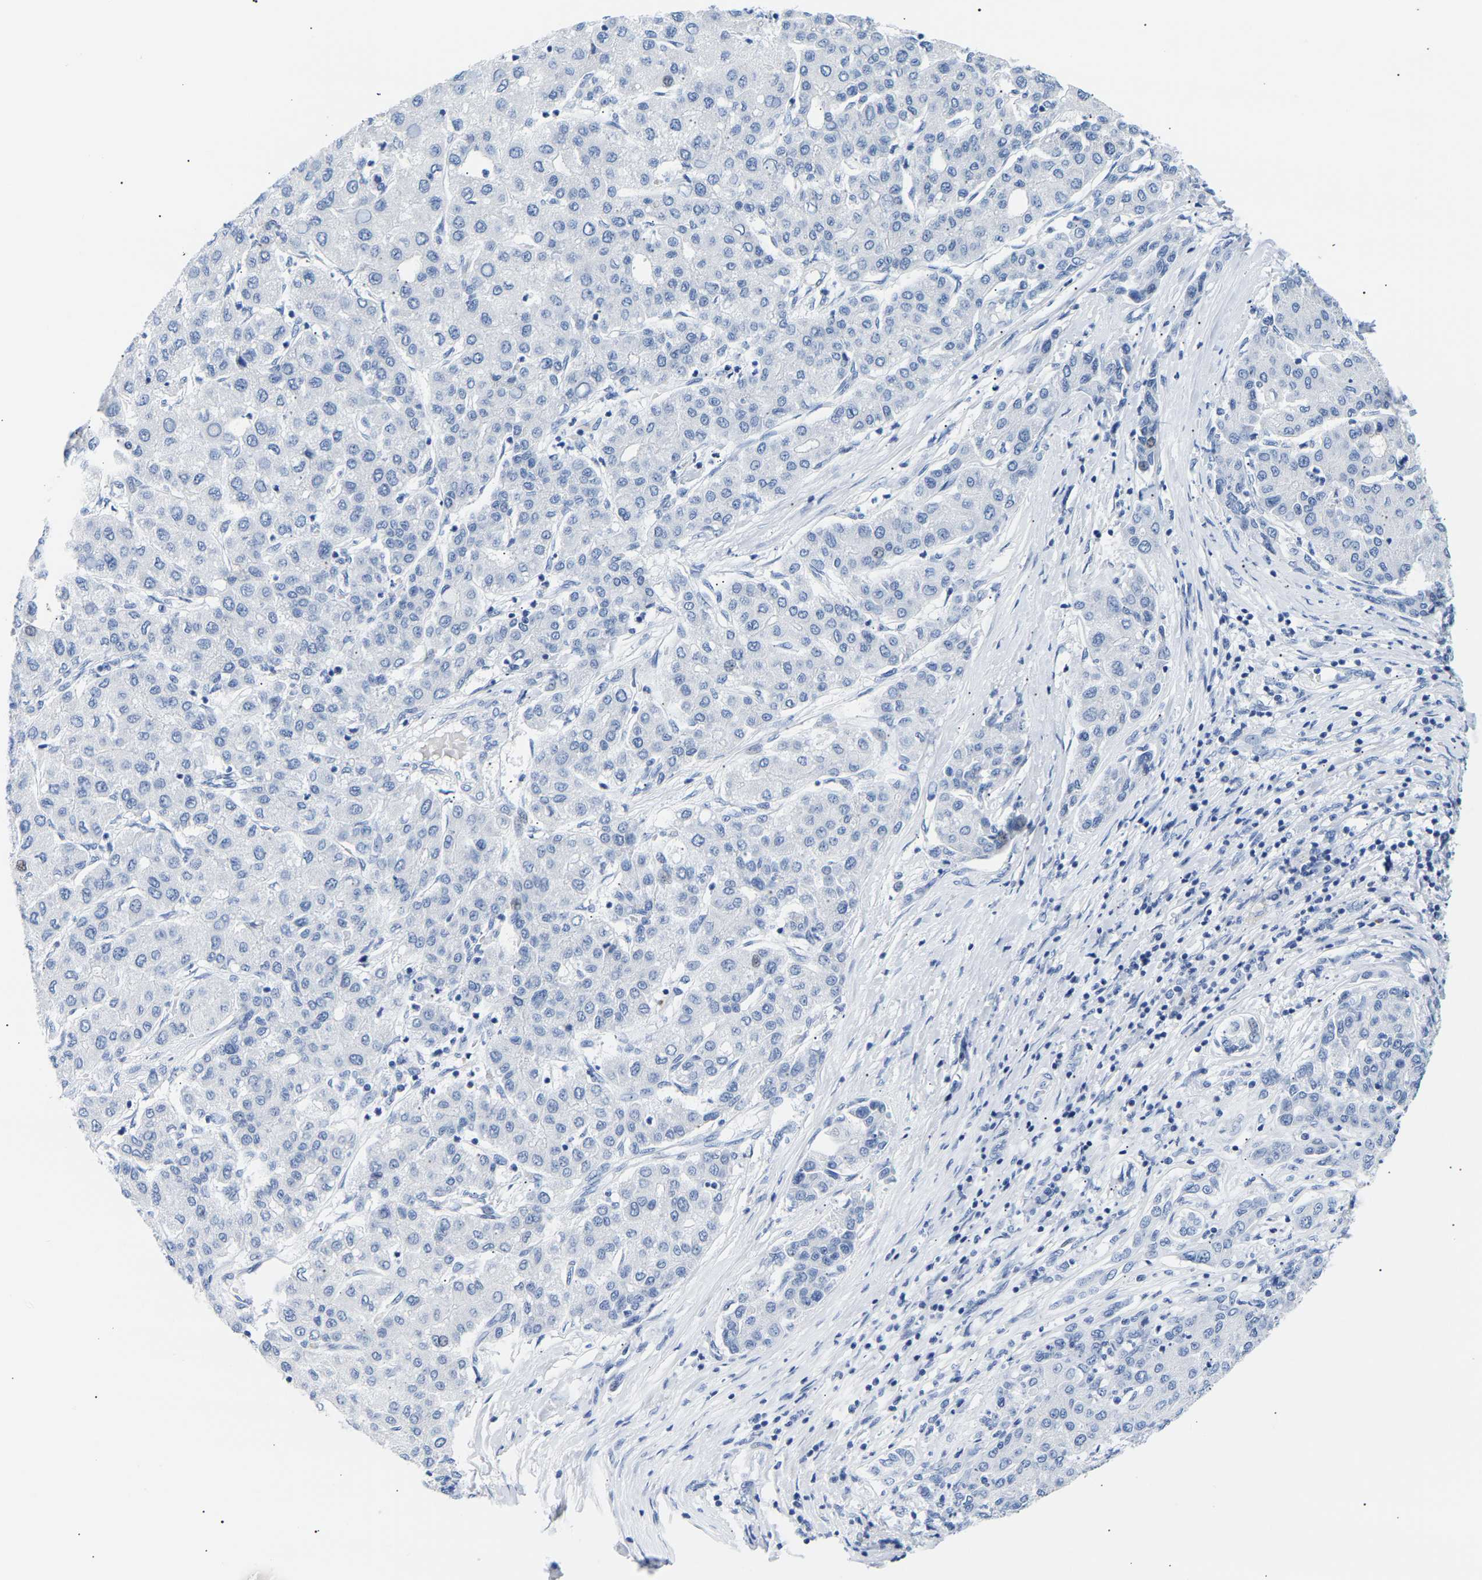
{"staining": {"intensity": "negative", "quantity": "none", "location": "none"}, "tissue": "liver cancer", "cell_type": "Tumor cells", "image_type": "cancer", "snomed": [{"axis": "morphology", "description": "Carcinoma, Hepatocellular, NOS"}, {"axis": "topography", "description": "Liver"}], "caption": "Human liver cancer (hepatocellular carcinoma) stained for a protein using immunohistochemistry reveals no staining in tumor cells.", "gene": "SPINK2", "patient": {"sex": "male", "age": 65}}